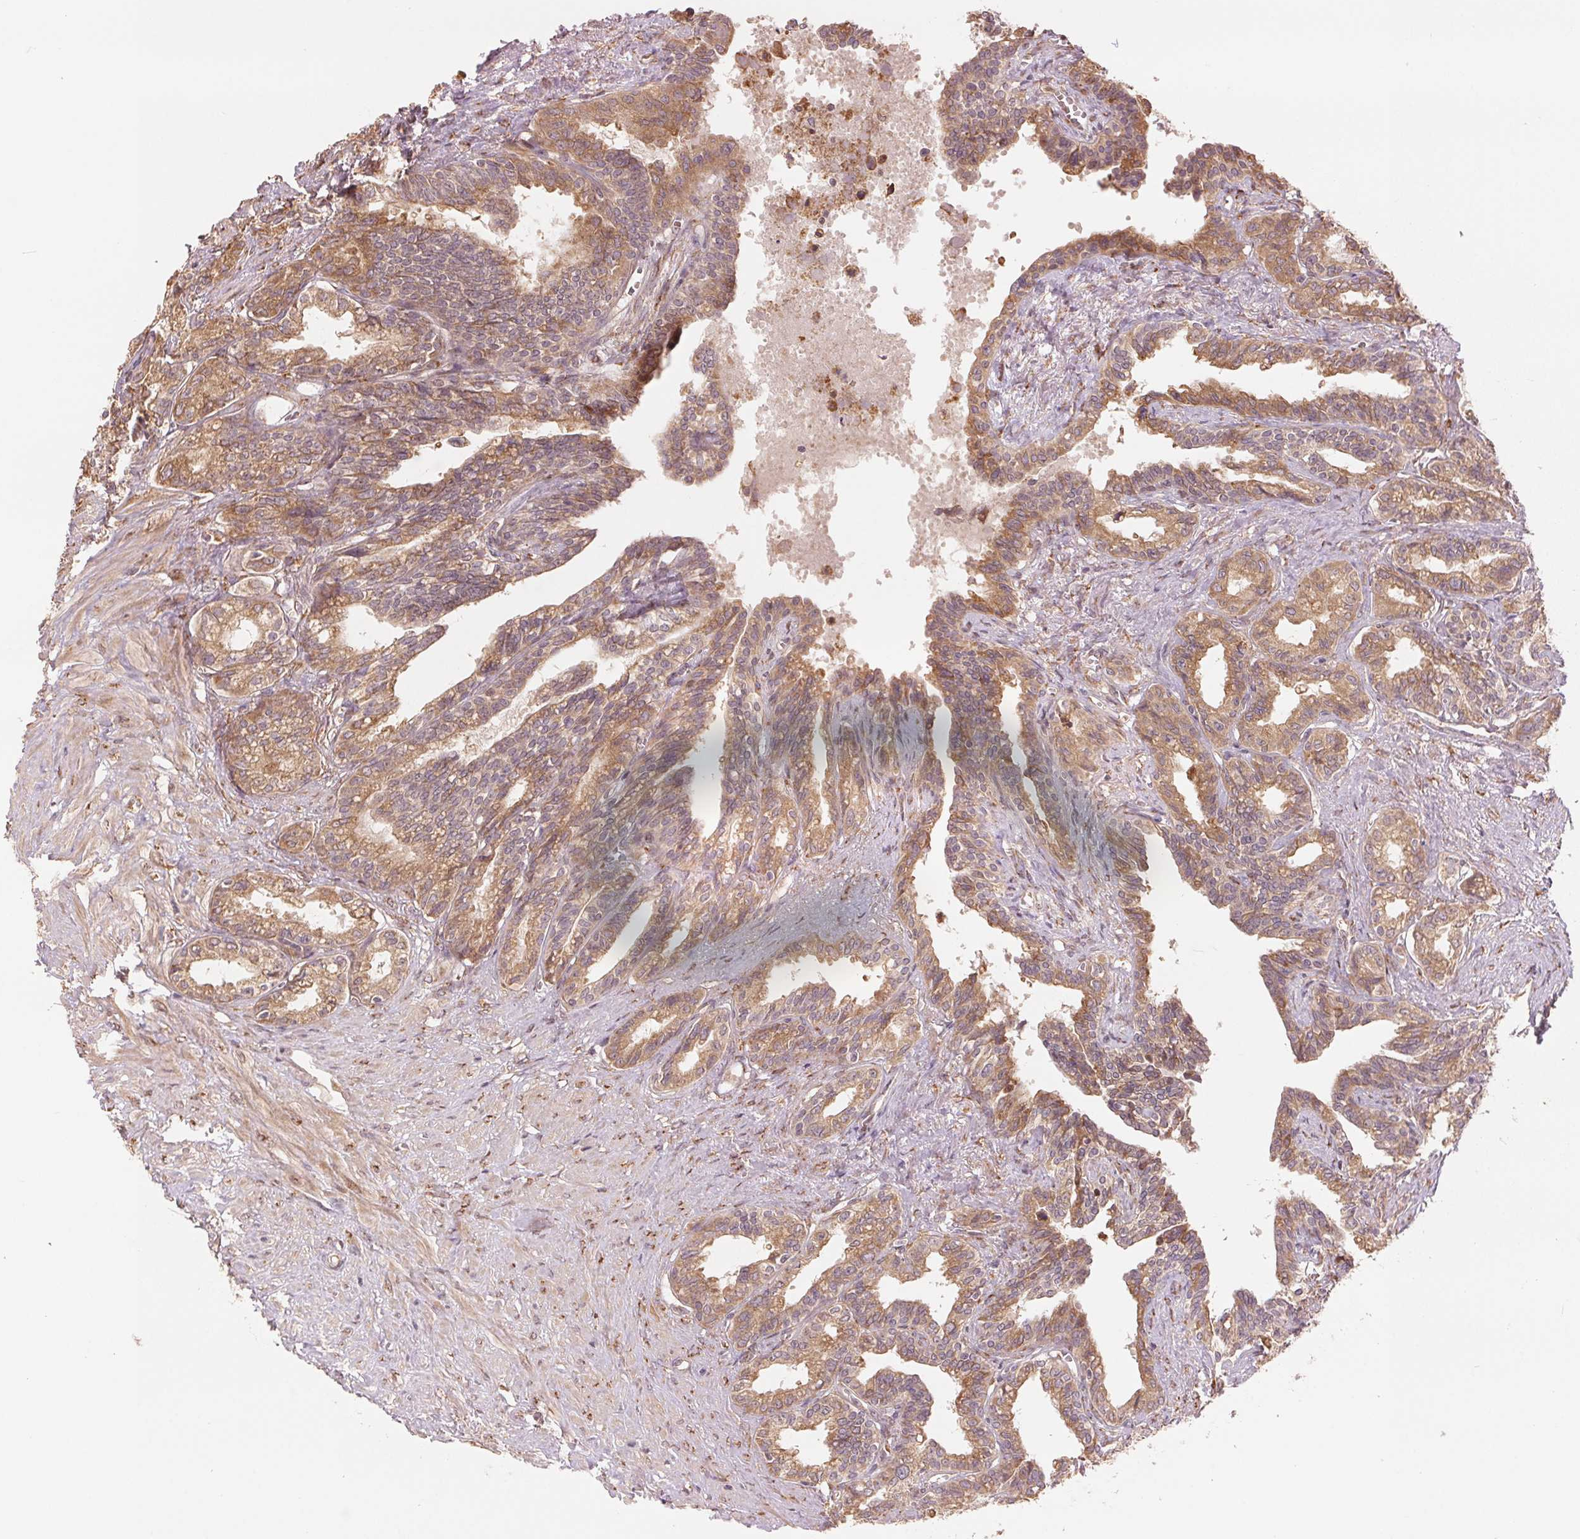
{"staining": {"intensity": "moderate", "quantity": ">75%", "location": "cytoplasmic/membranous"}, "tissue": "seminal vesicle", "cell_type": "Glandular cells", "image_type": "normal", "snomed": [{"axis": "morphology", "description": "Normal tissue, NOS"}, {"axis": "morphology", "description": "Urothelial carcinoma, NOS"}, {"axis": "topography", "description": "Urinary bladder"}, {"axis": "topography", "description": "Seminal veicle"}], "caption": "Approximately >75% of glandular cells in normal seminal vesicle show moderate cytoplasmic/membranous protein positivity as visualized by brown immunohistochemical staining.", "gene": "SLC20A1", "patient": {"sex": "male", "age": 76}}